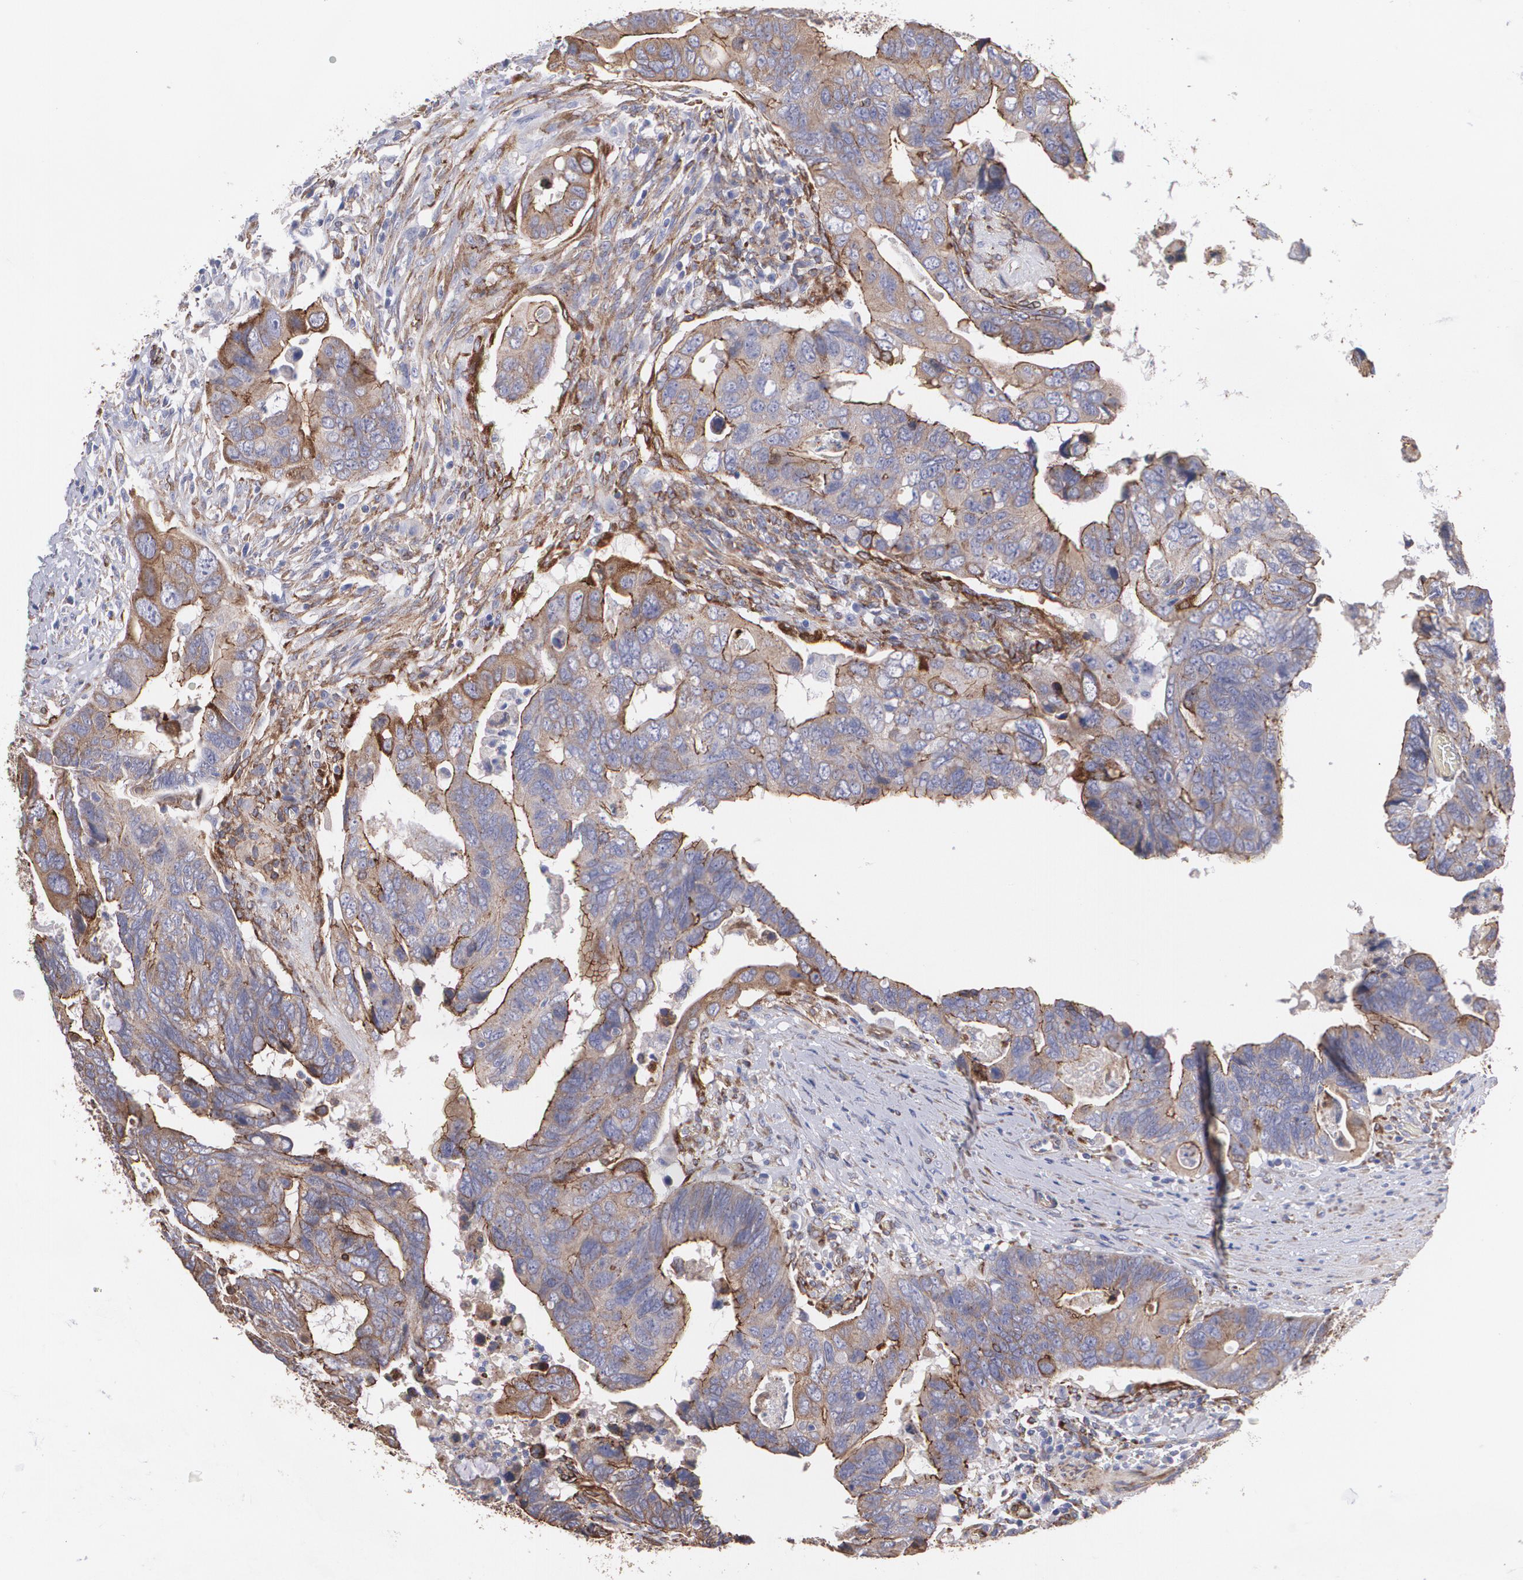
{"staining": {"intensity": "moderate", "quantity": ">75%", "location": "cytoplasmic/membranous"}, "tissue": "colorectal cancer", "cell_type": "Tumor cells", "image_type": "cancer", "snomed": [{"axis": "morphology", "description": "Adenocarcinoma, NOS"}, {"axis": "topography", "description": "Rectum"}], "caption": "Moderate cytoplasmic/membranous protein positivity is present in approximately >75% of tumor cells in colorectal adenocarcinoma. Immunohistochemistry stains the protein in brown and the nuclei are stained blue.", "gene": "TJP1", "patient": {"sex": "male", "age": 53}}